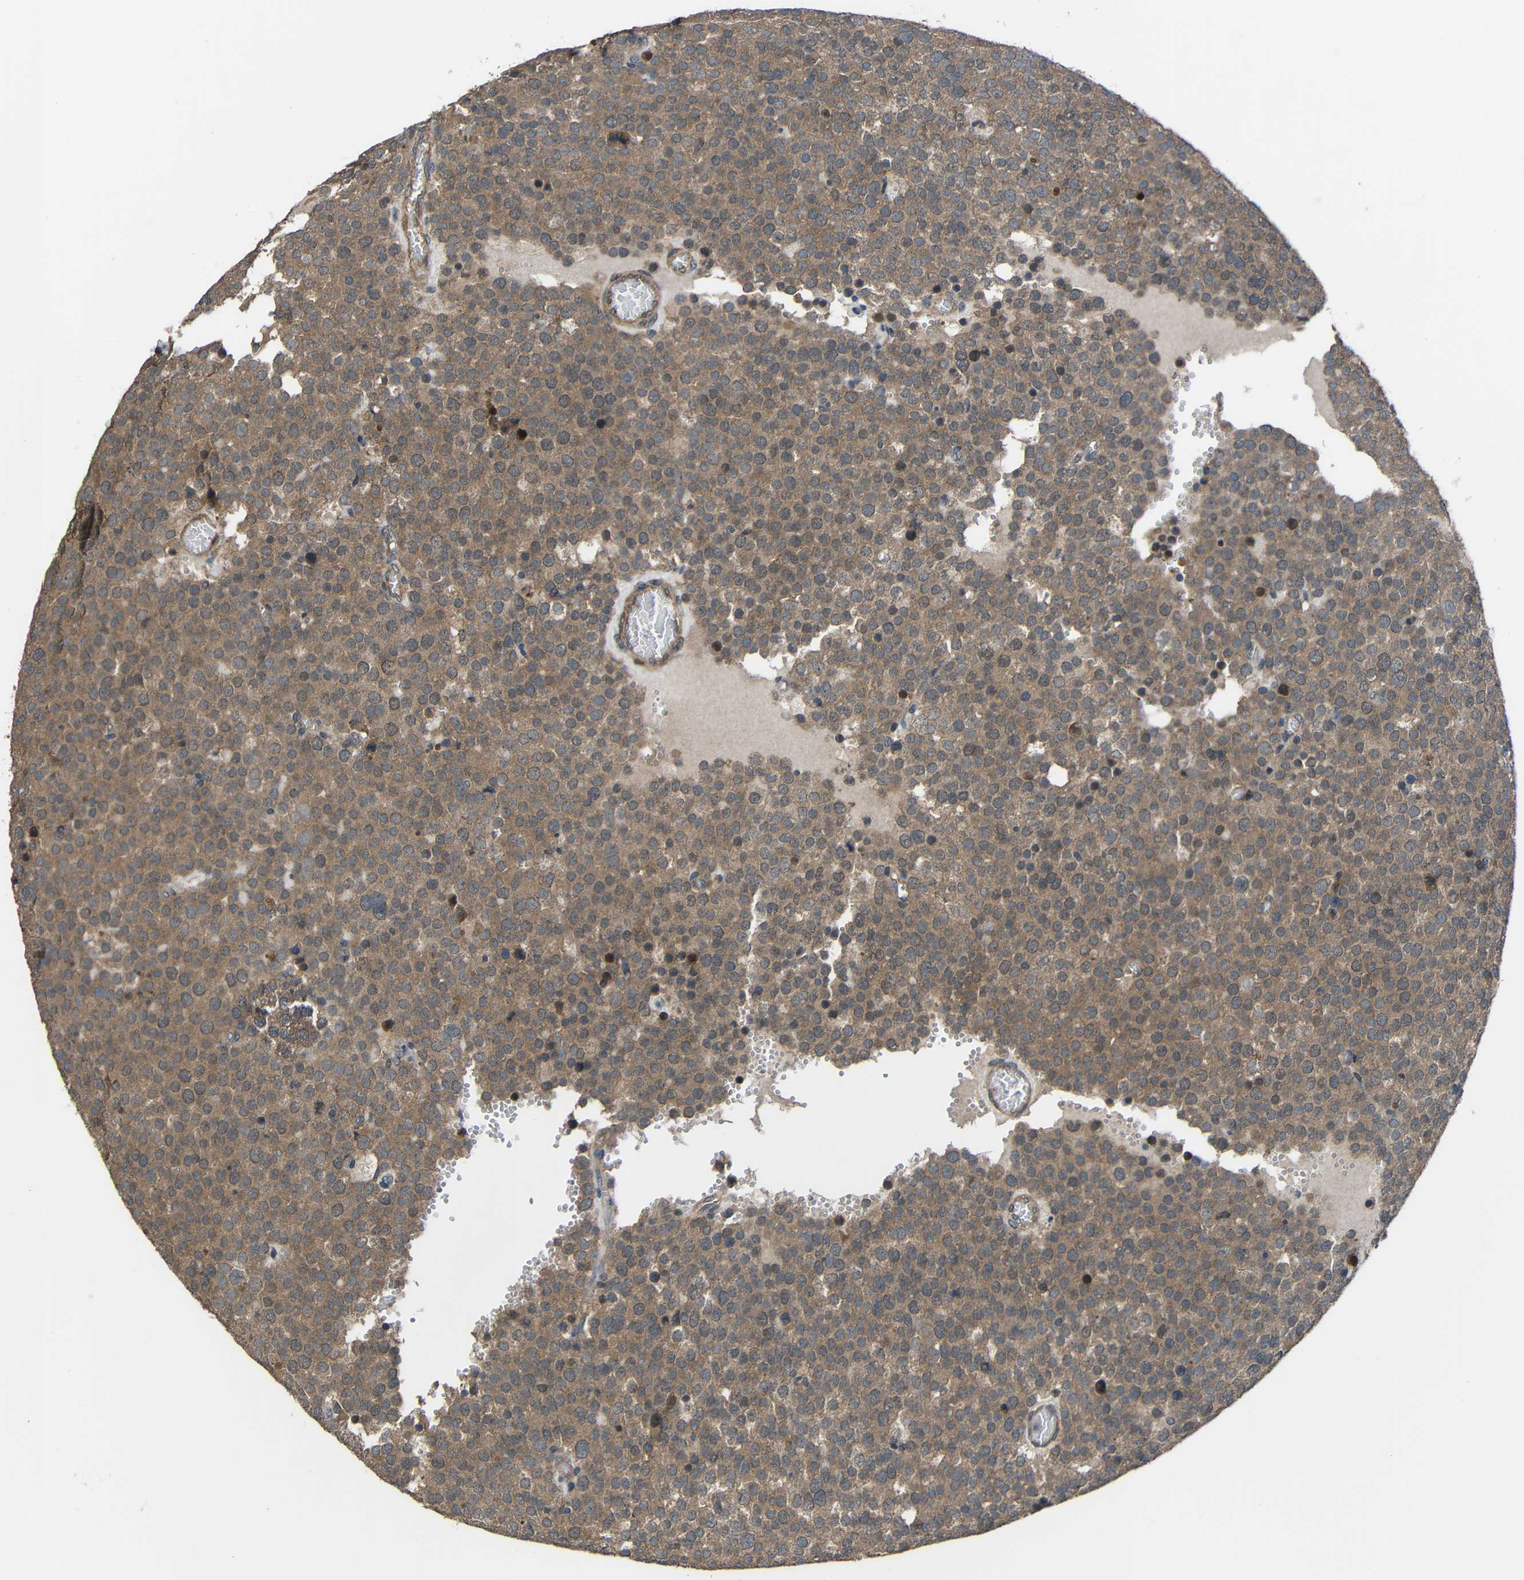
{"staining": {"intensity": "moderate", "quantity": ">75%", "location": "cytoplasmic/membranous"}, "tissue": "testis cancer", "cell_type": "Tumor cells", "image_type": "cancer", "snomed": [{"axis": "morphology", "description": "Normal tissue, NOS"}, {"axis": "morphology", "description": "Seminoma, NOS"}, {"axis": "topography", "description": "Testis"}], "caption": "Tumor cells exhibit medium levels of moderate cytoplasmic/membranous positivity in approximately >75% of cells in testis cancer.", "gene": "CHST9", "patient": {"sex": "male", "age": 71}}